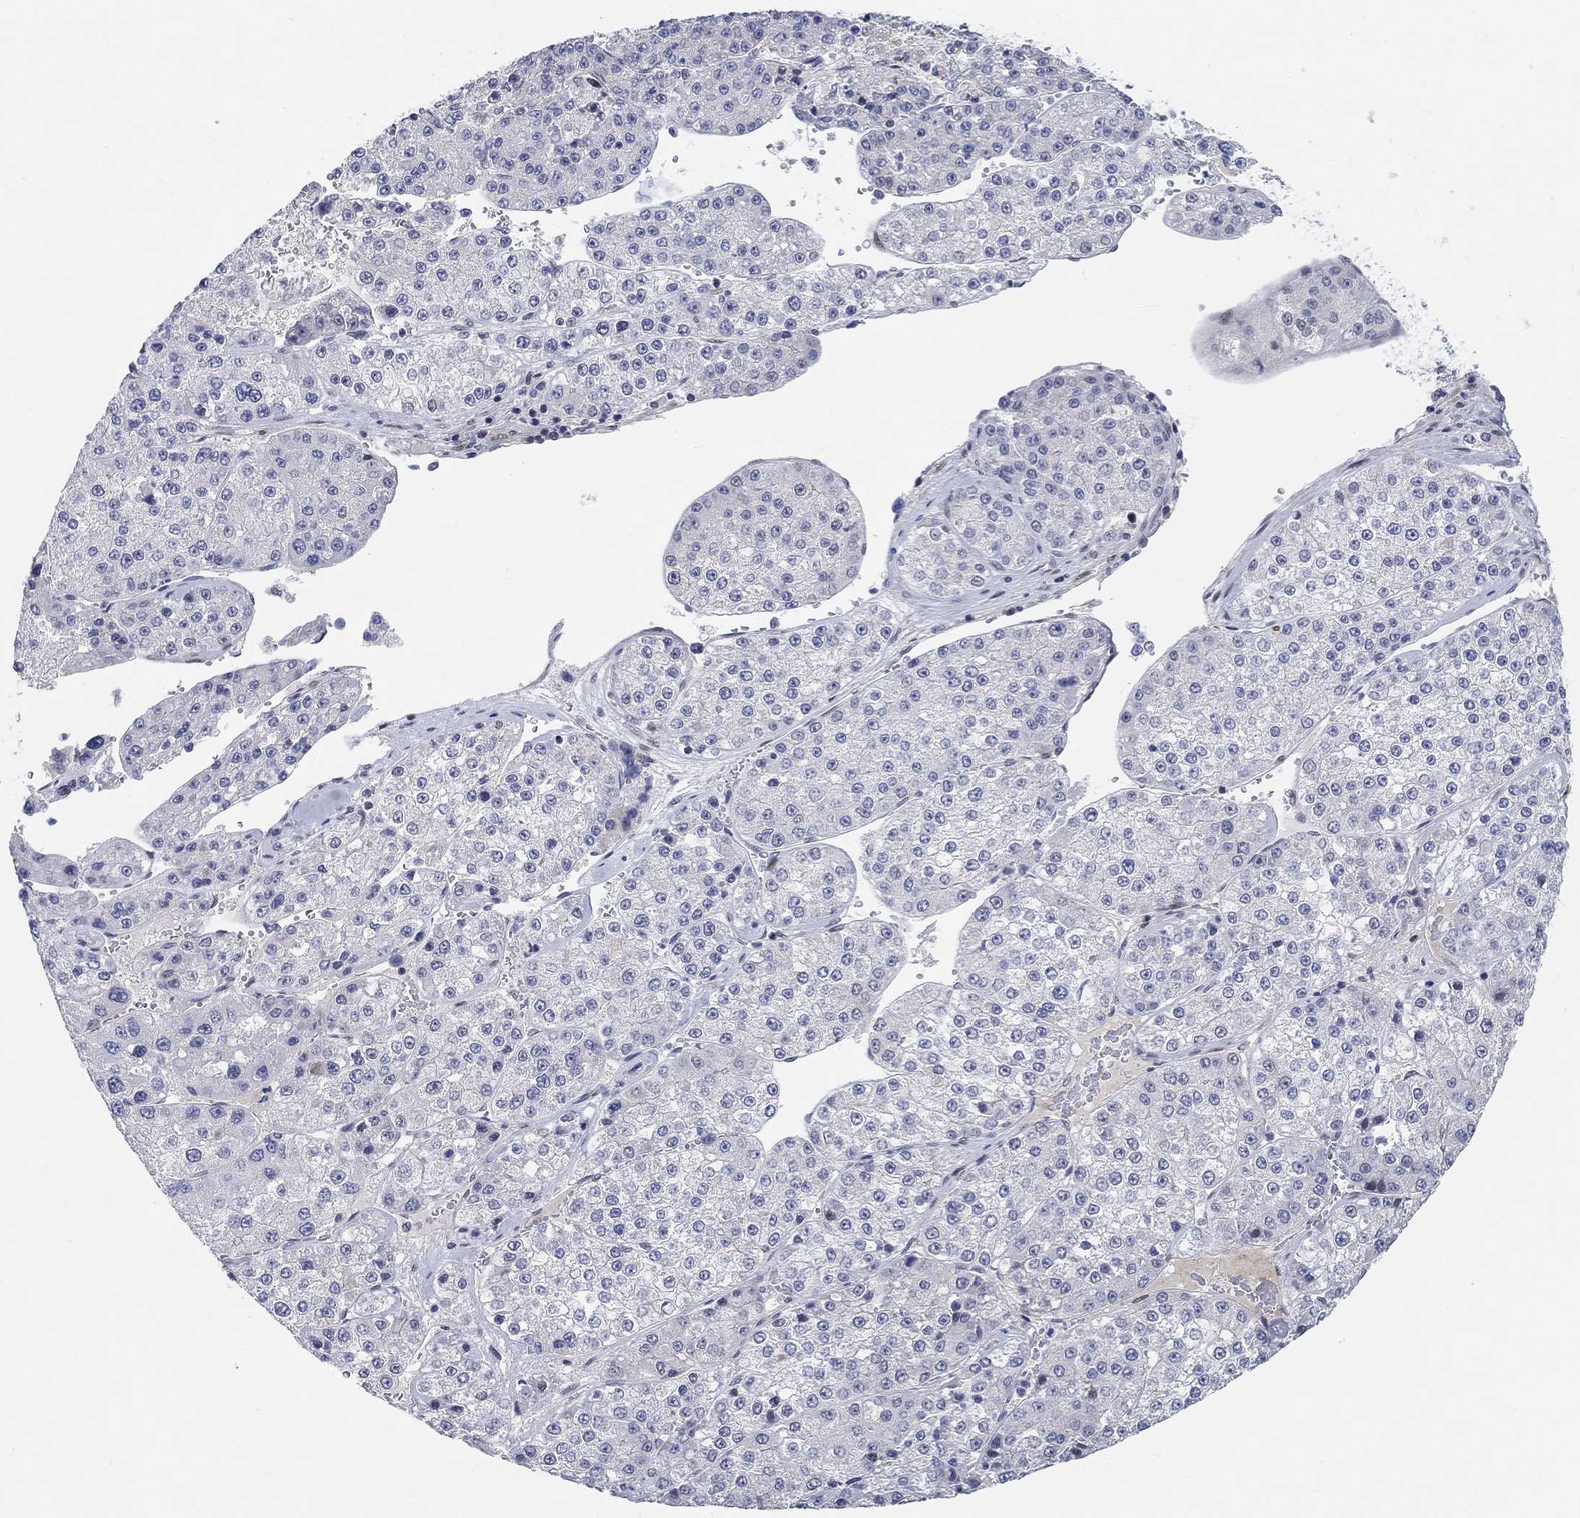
{"staining": {"intensity": "negative", "quantity": "none", "location": "none"}, "tissue": "liver cancer", "cell_type": "Tumor cells", "image_type": "cancer", "snomed": [{"axis": "morphology", "description": "Carcinoma, Hepatocellular, NOS"}, {"axis": "topography", "description": "Liver"}], "caption": "There is no significant expression in tumor cells of liver cancer (hepatocellular carcinoma). (Brightfield microscopy of DAB immunohistochemistry (IHC) at high magnification).", "gene": "SNTG2", "patient": {"sex": "female", "age": 73}}